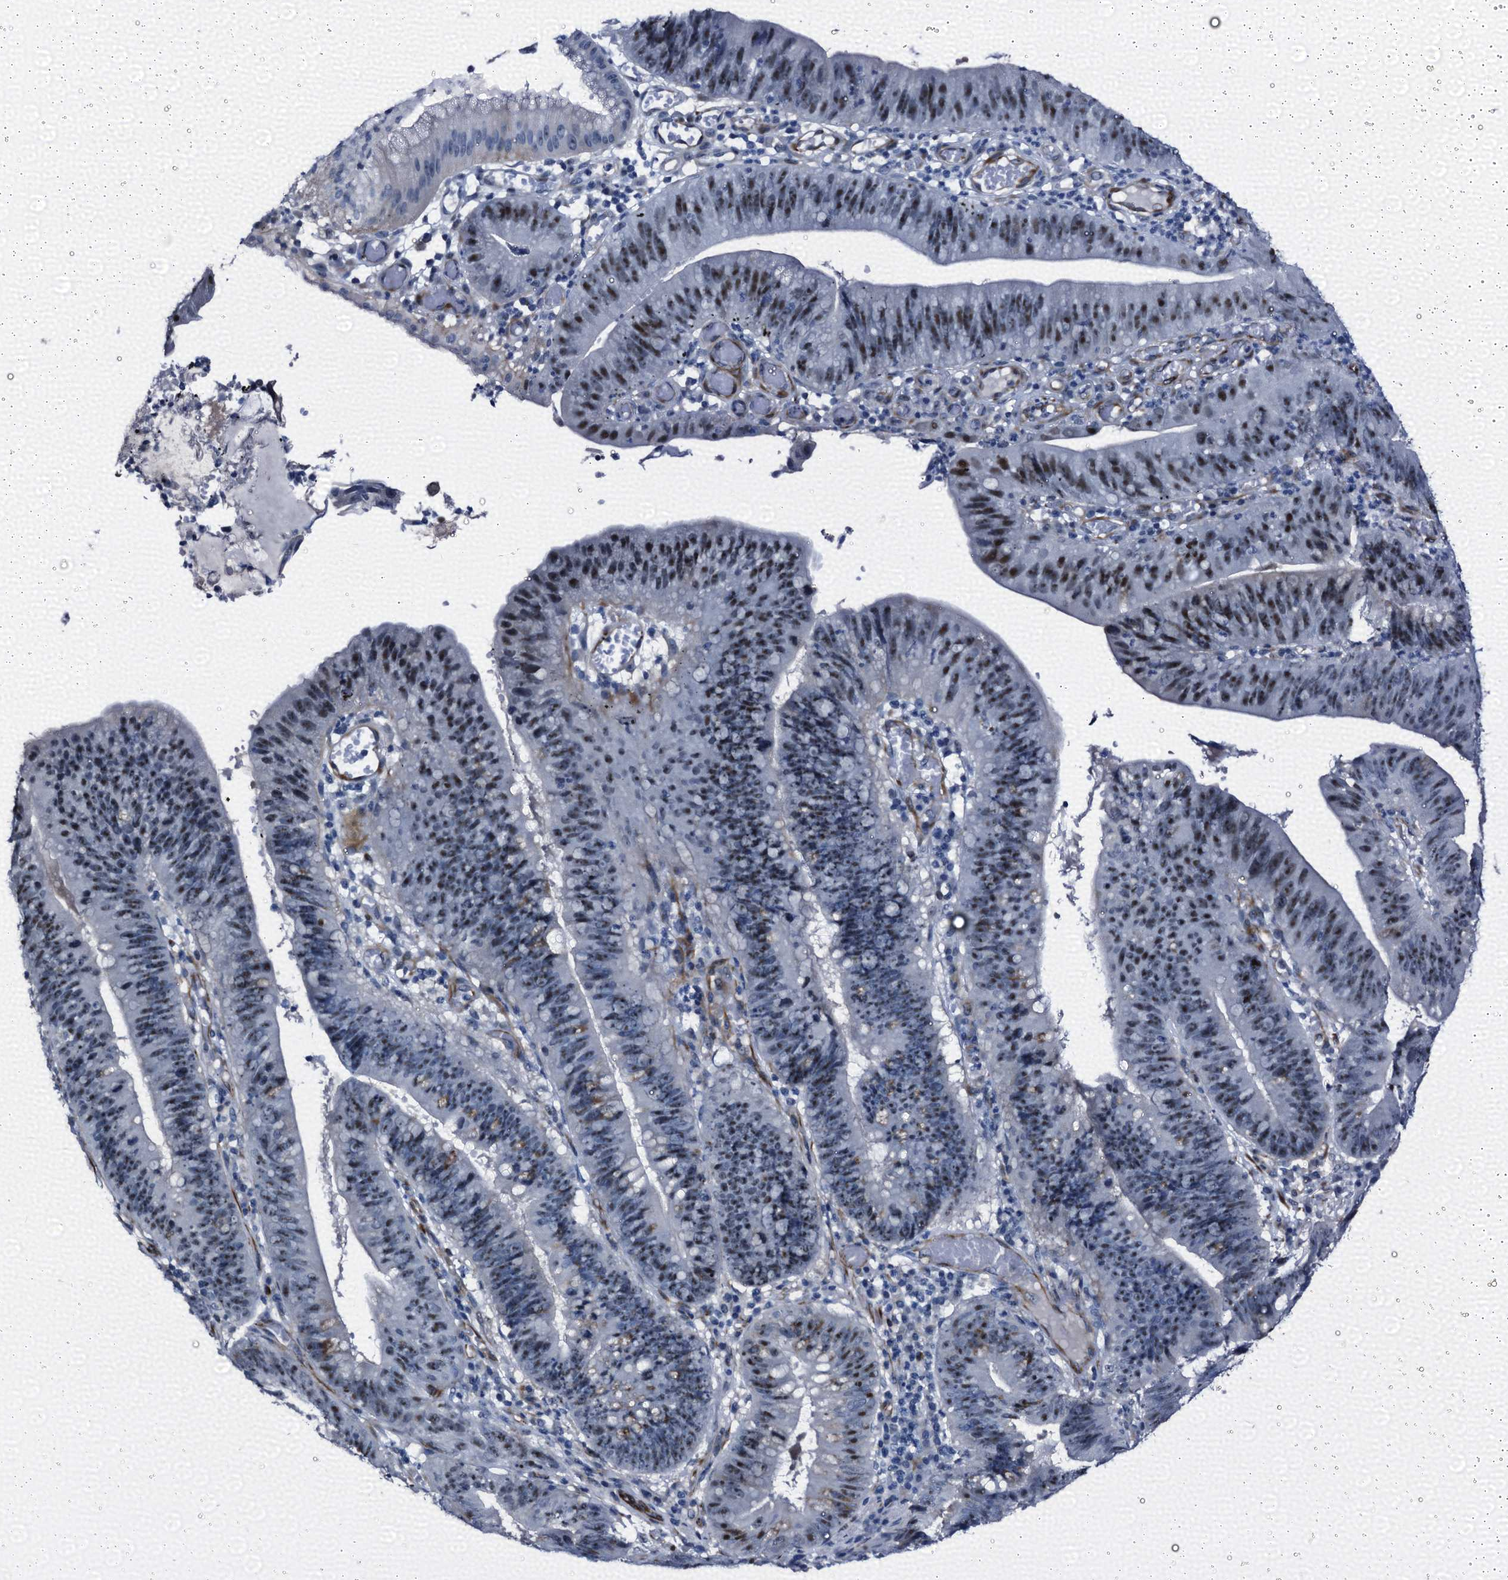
{"staining": {"intensity": "moderate", "quantity": ">75%", "location": "nuclear"}, "tissue": "stomach cancer", "cell_type": "Tumor cells", "image_type": "cancer", "snomed": [{"axis": "morphology", "description": "Adenocarcinoma, NOS"}, {"axis": "topography", "description": "Stomach"}], "caption": "Stomach cancer tissue displays moderate nuclear expression in approximately >75% of tumor cells The protein is shown in brown color, while the nuclei are stained blue.", "gene": "EMG1", "patient": {"sex": "male", "age": 59}}